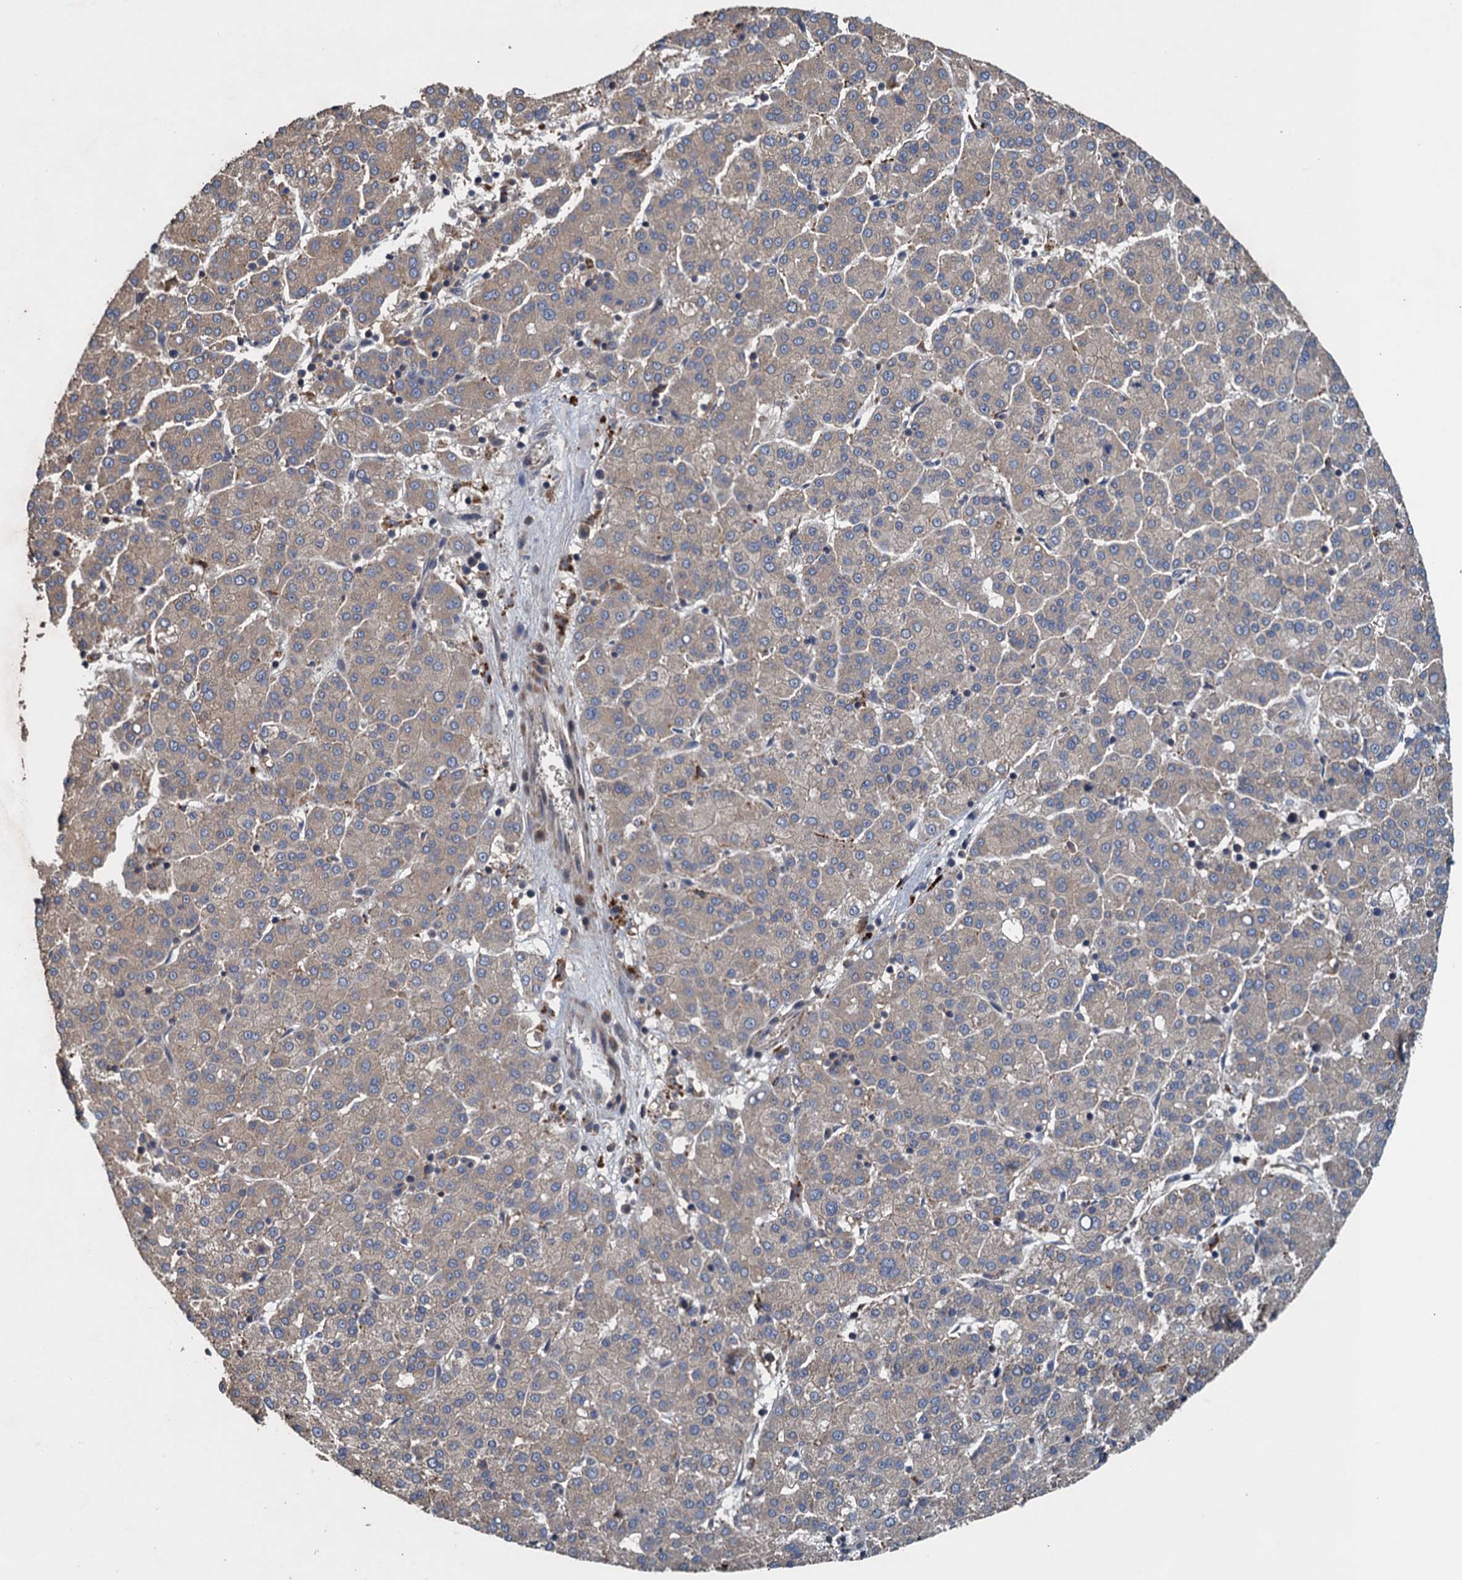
{"staining": {"intensity": "weak", "quantity": "25%-75%", "location": "cytoplasmic/membranous"}, "tissue": "liver cancer", "cell_type": "Tumor cells", "image_type": "cancer", "snomed": [{"axis": "morphology", "description": "Carcinoma, Hepatocellular, NOS"}, {"axis": "topography", "description": "Liver"}], "caption": "Liver cancer (hepatocellular carcinoma) stained with a brown dye demonstrates weak cytoplasmic/membranous positive staining in about 25%-75% of tumor cells.", "gene": "CNTN5", "patient": {"sex": "female", "age": 58}}